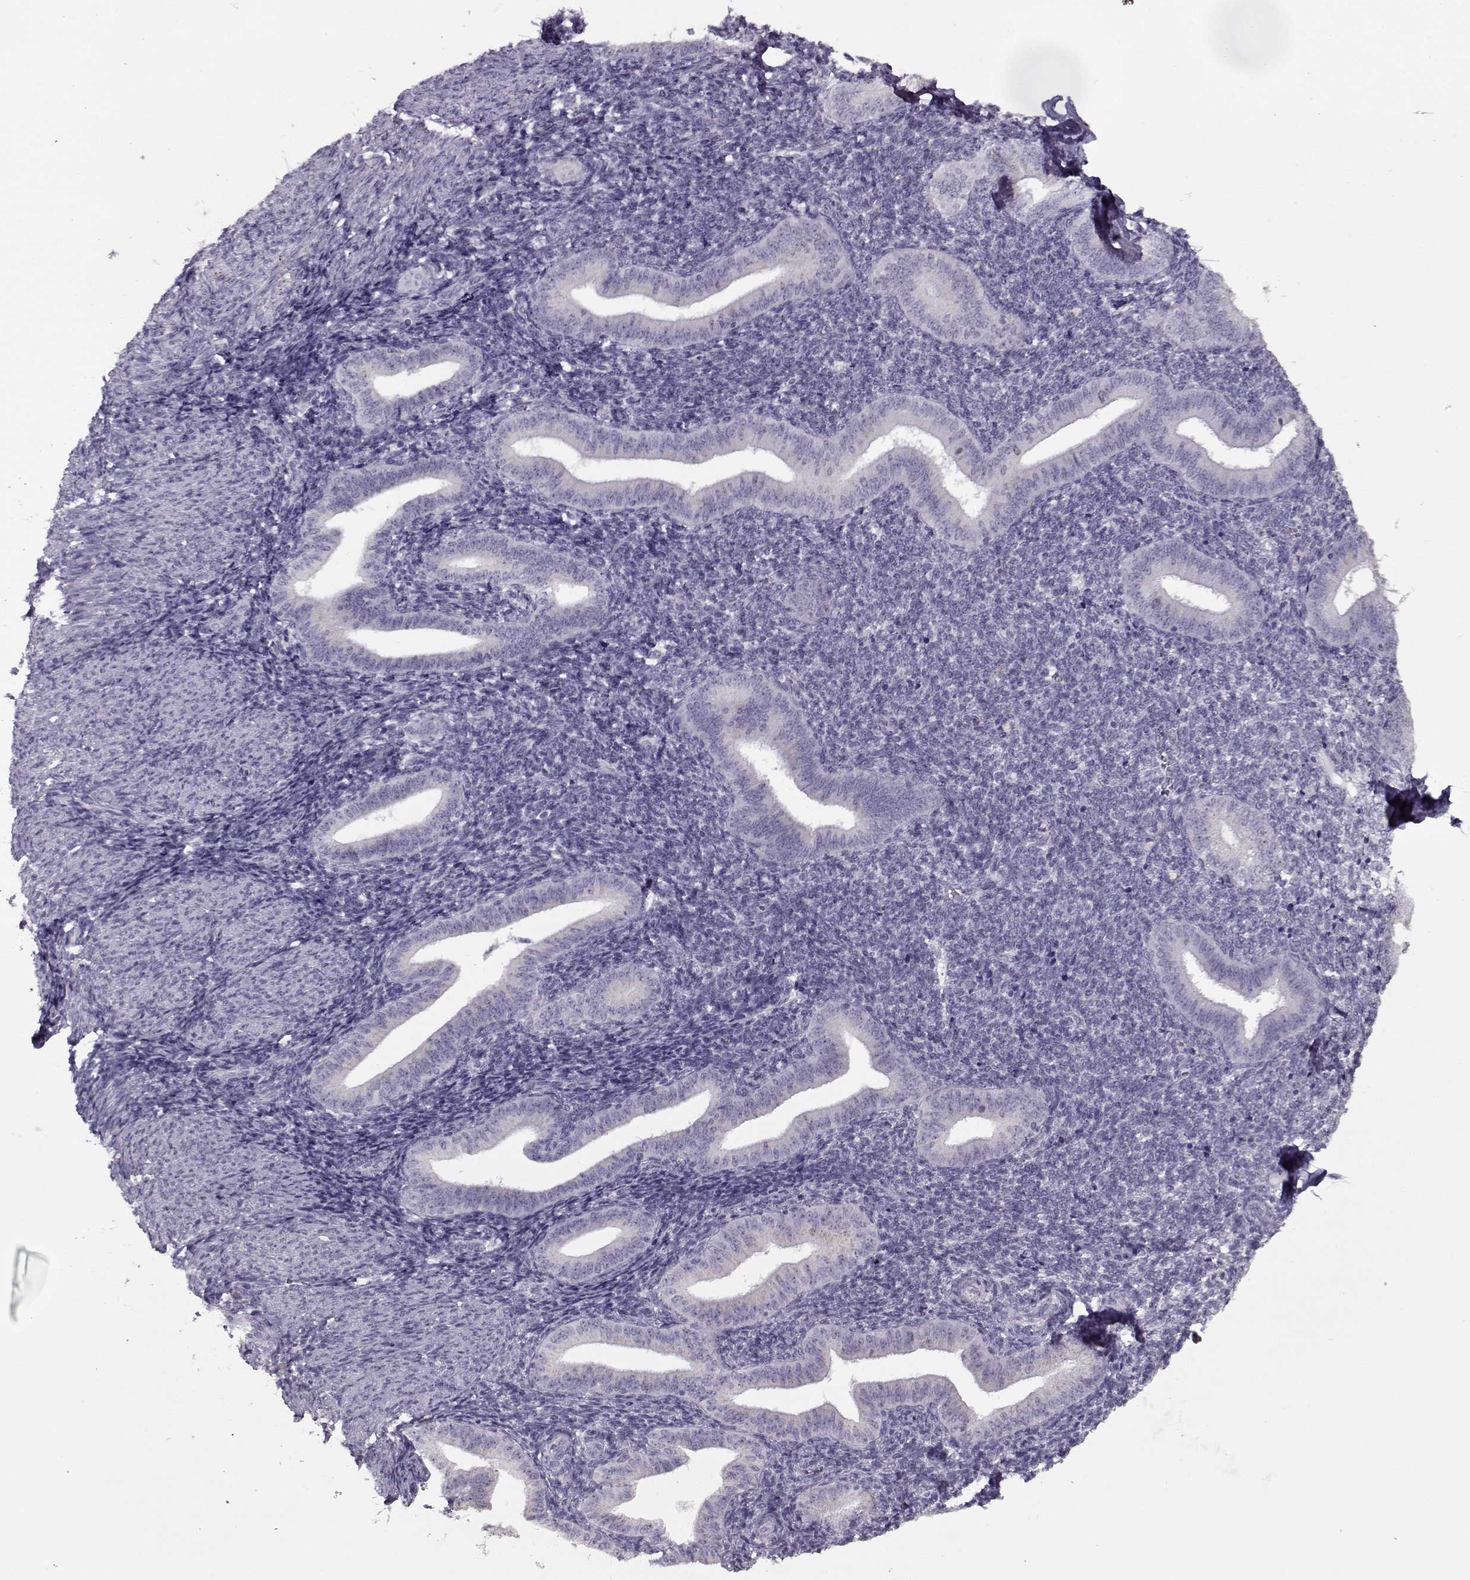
{"staining": {"intensity": "negative", "quantity": "none", "location": "none"}, "tissue": "endometrium", "cell_type": "Cells in endometrial stroma", "image_type": "normal", "snomed": [{"axis": "morphology", "description": "Normal tissue, NOS"}, {"axis": "topography", "description": "Endometrium"}], "caption": "This is an immunohistochemistry micrograph of benign endometrium. There is no expression in cells in endometrial stroma.", "gene": "SEC16B", "patient": {"sex": "female", "age": 25}}